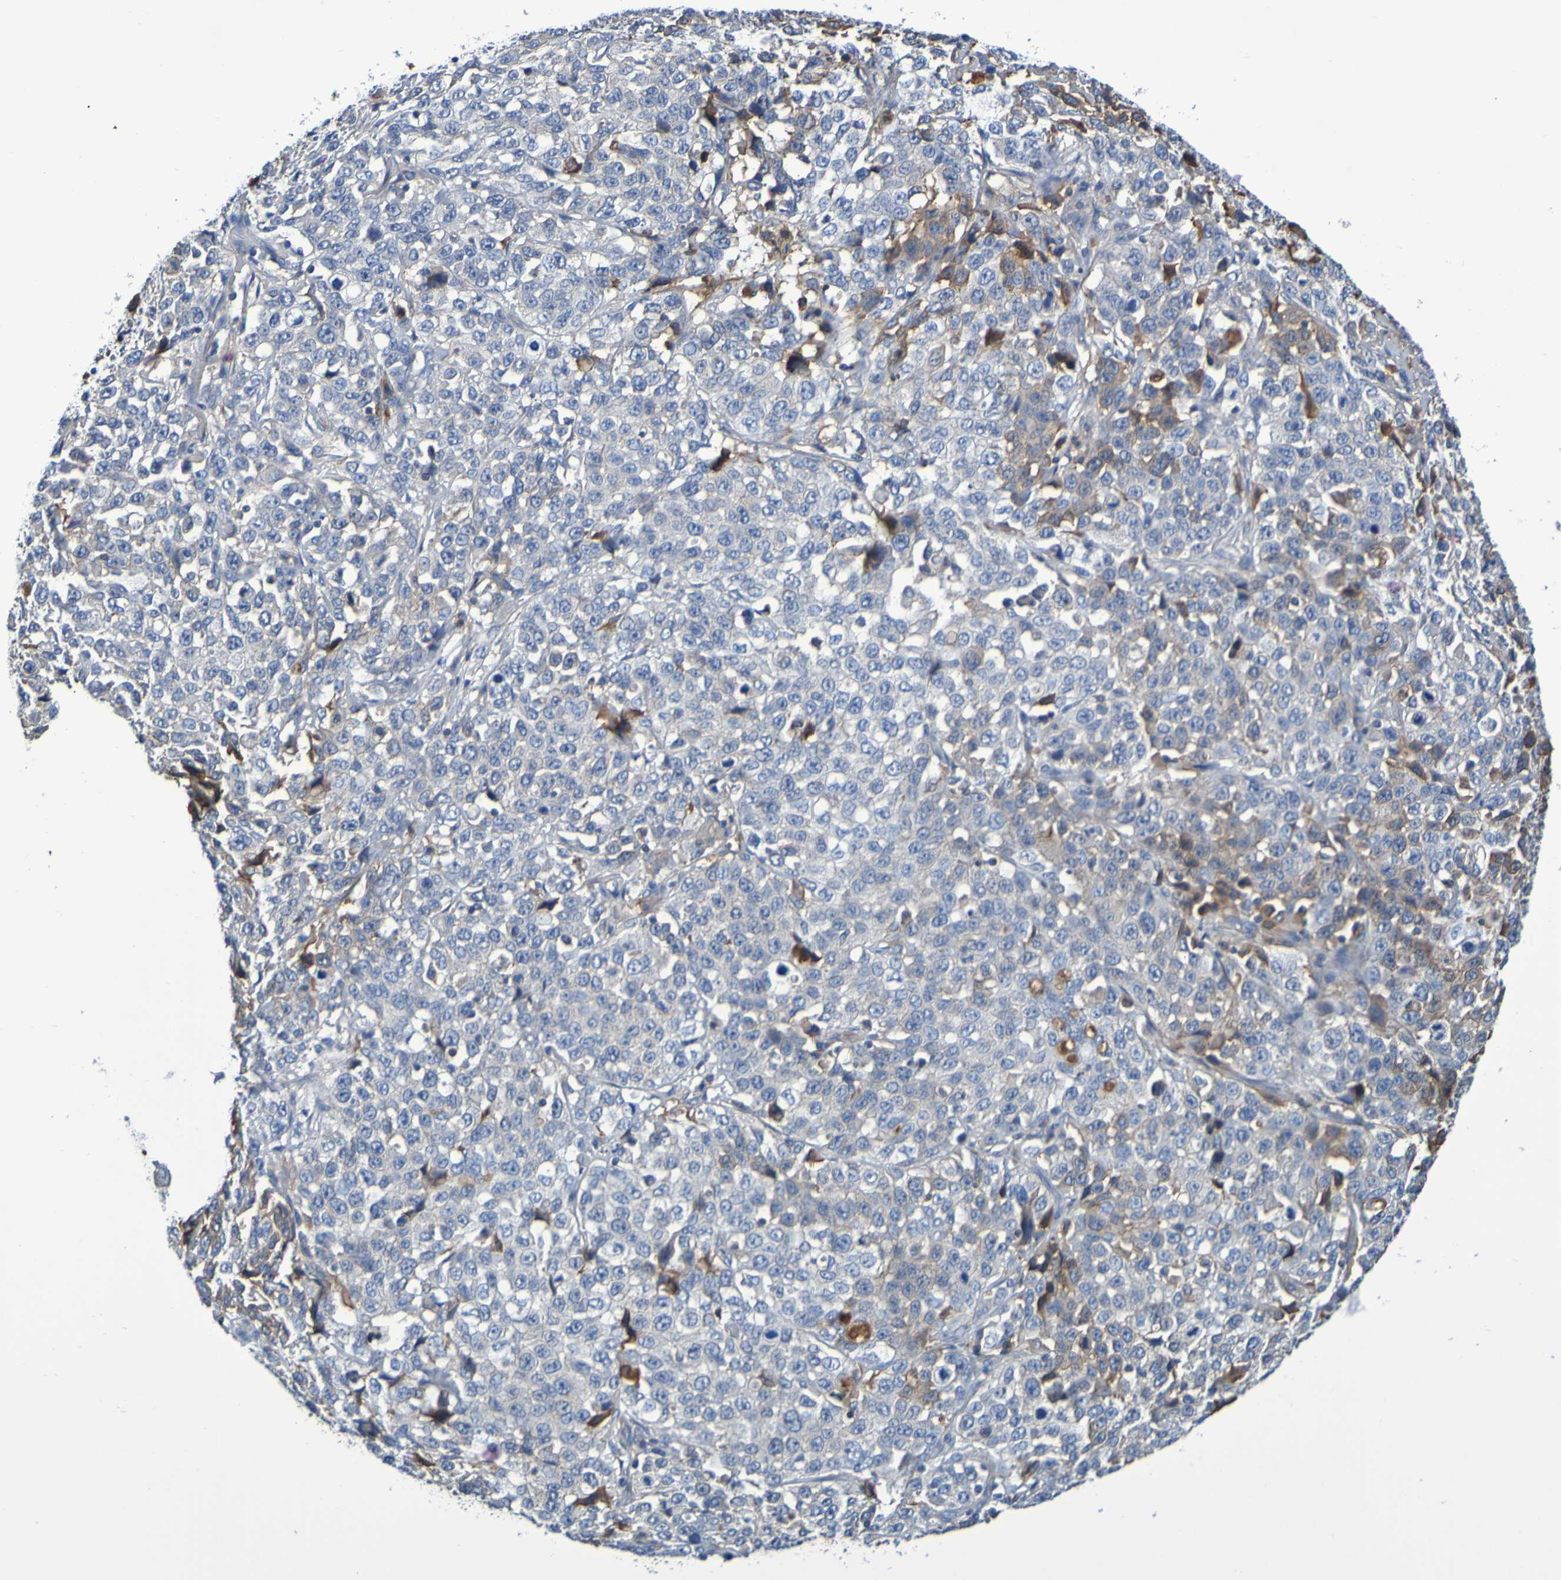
{"staining": {"intensity": "moderate", "quantity": "<25%", "location": "cytoplasmic/membranous"}, "tissue": "stomach cancer", "cell_type": "Tumor cells", "image_type": "cancer", "snomed": [{"axis": "morphology", "description": "Normal tissue, NOS"}, {"axis": "morphology", "description": "Adenocarcinoma, NOS"}, {"axis": "topography", "description": "Stomach"}], "caption": "Human adenocarcinoma (stomach) stained for a protein (brown) shows moderate cytoplasmic/membranous positive staining in about <25% of tumor cells.", "gene": "GAB3", "patient": {"sex": "male", "age": 48}}